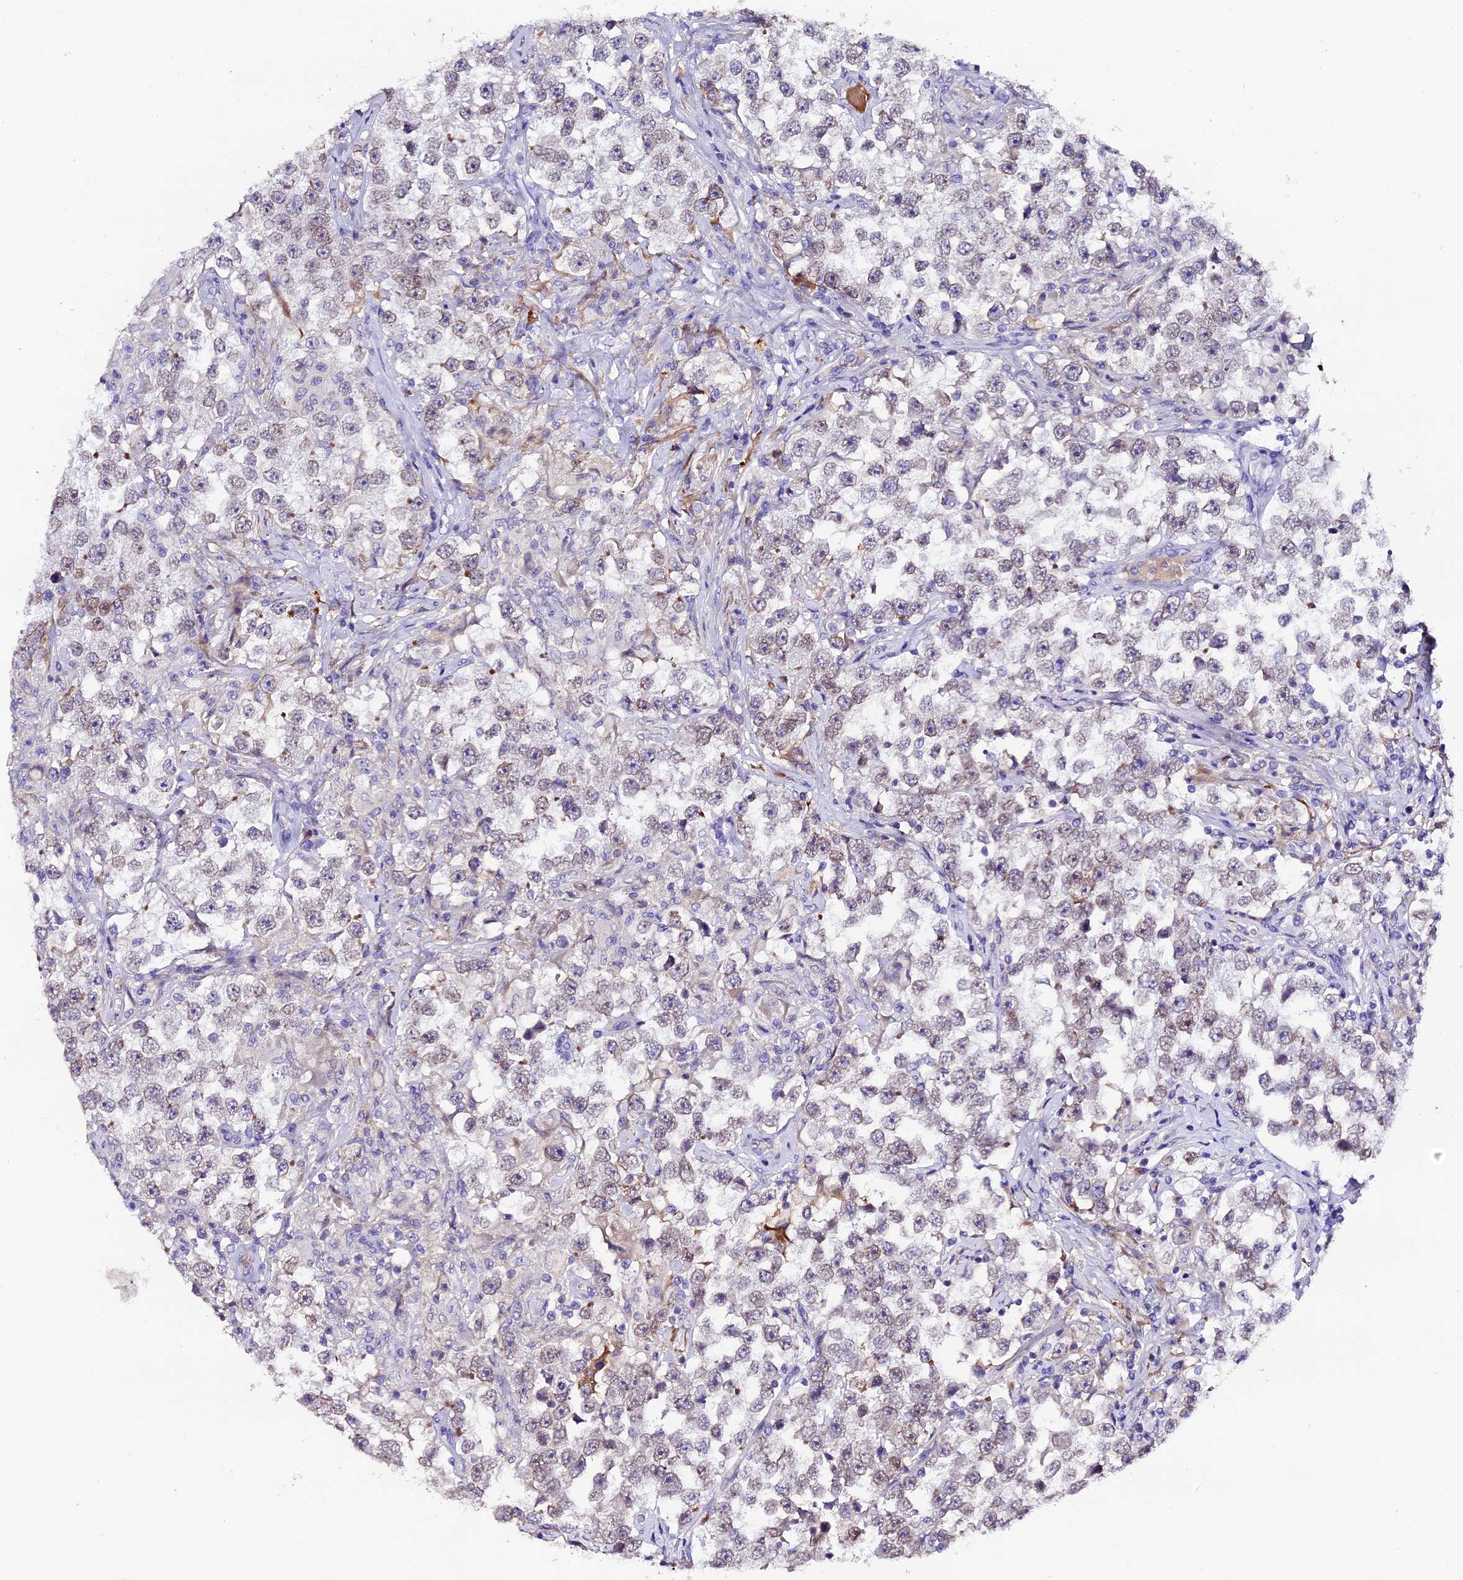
{"staining": {"intensity": "weak", "quantity": "<25%", "location": "cytoplasmic/membranous"}, "tissue": "testis cancer", "cell_type": "Tumor cells", "image_type": "cancer", "snomed": [{"axis": "morphology", "description": "Seminoma, NOS"}, {"axis": "topography", "description": "Testis"}], "caption": "DAB immunohistochemical staining of human testis cancer exhibits no significant positivity in tumor cells.", "gene": "MEX3B", "patient": {"sex": "male", "age": 46}}